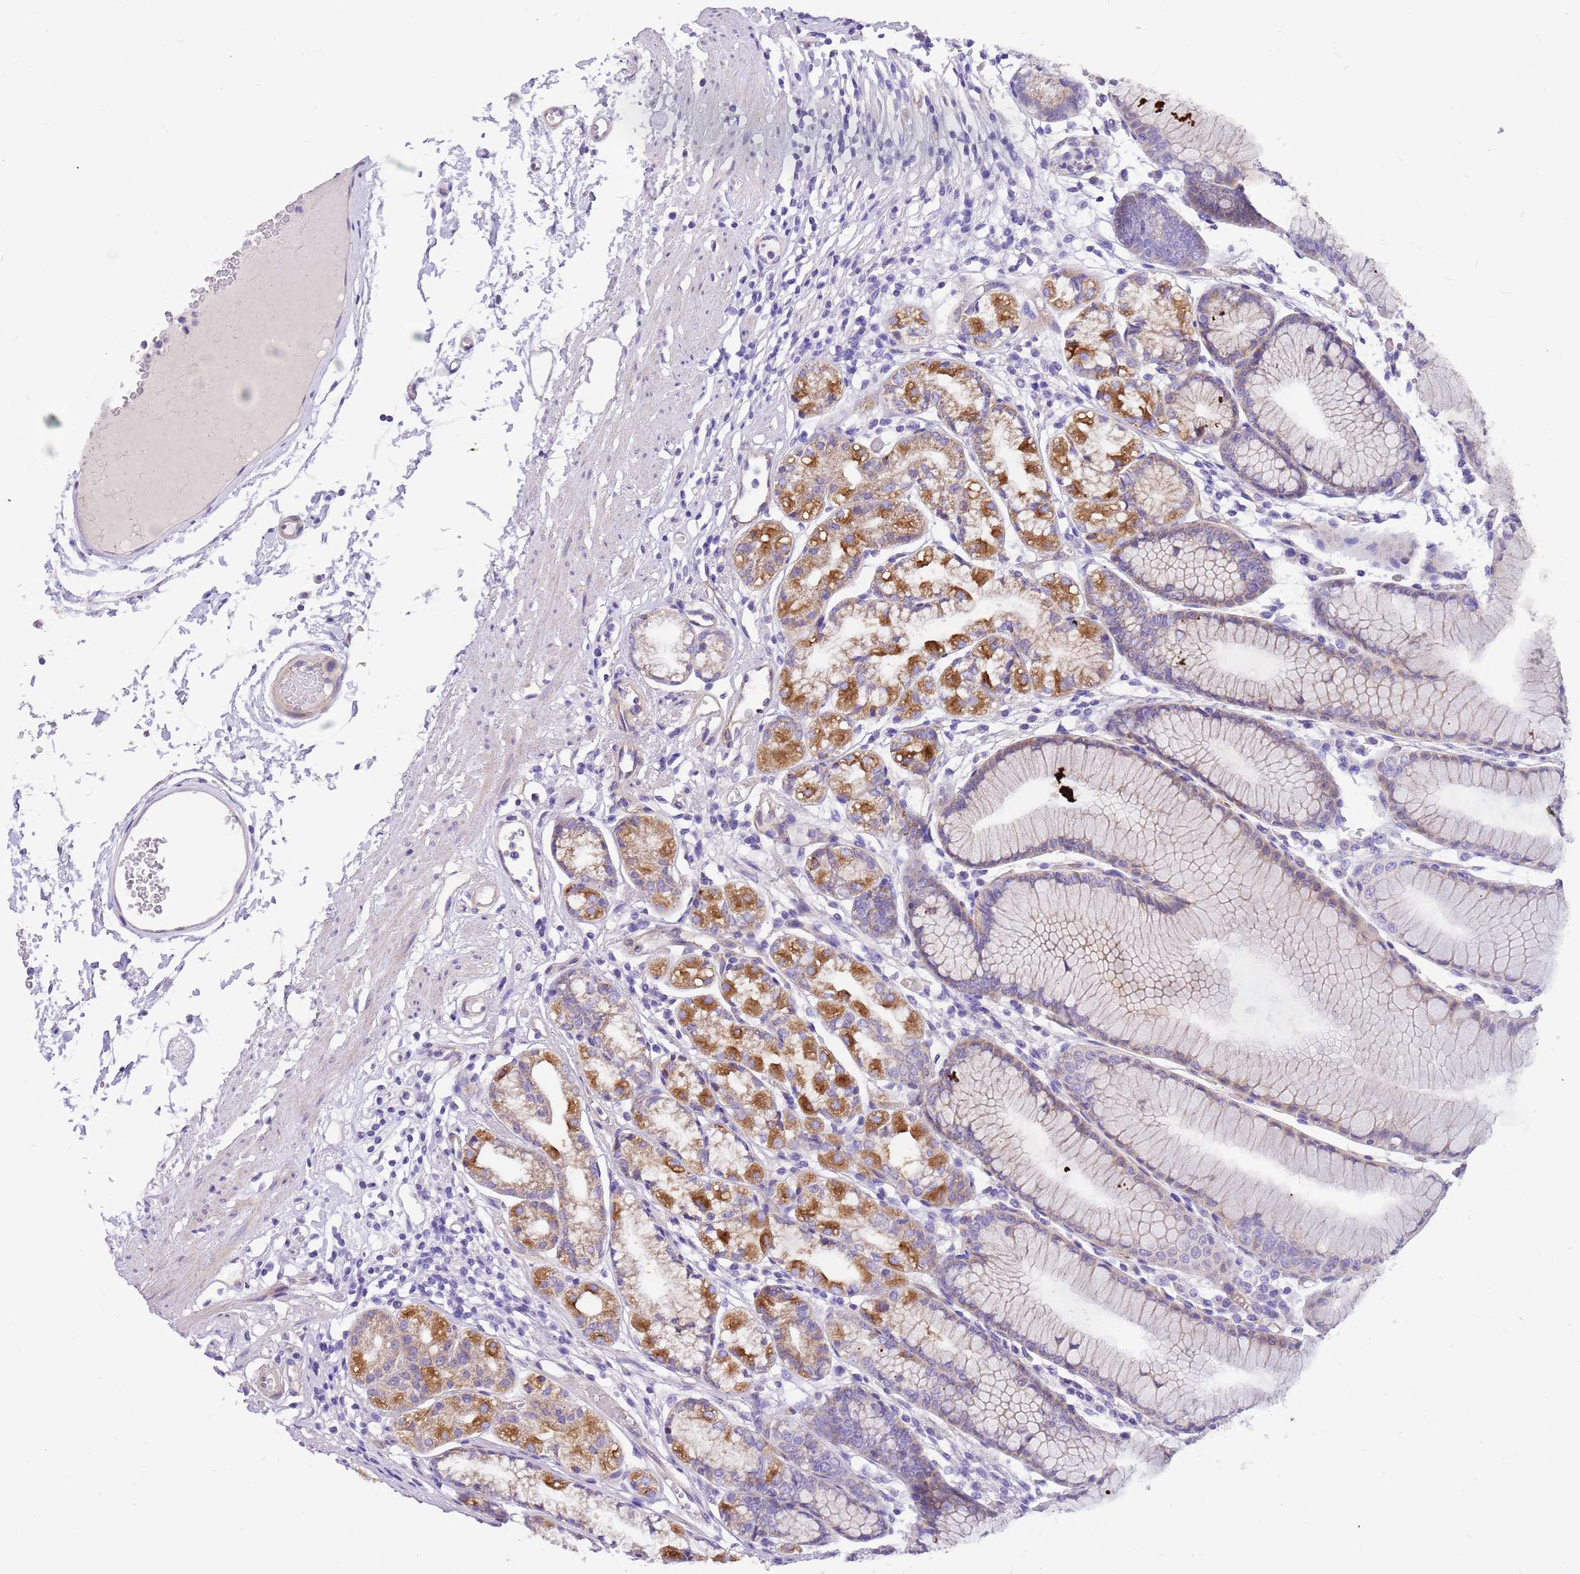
{"staining": {"intensity": "strong", "quantity": "<25%", "location": "cytoplasmic/membranous"}, "tissue": "stomach", "cell_type": "Glandular cells", "image_type": "normal", "snomed": [{"axis": "morphology", "description": "Normal tissue, NOS"}, {"axis": "topography", "description": "Stomach"}], "caption": "Stomach stained with DAB IHC demonstrates medium levels of strong cytoplasmic/membranous positivity in approximately <25% of glandular cells.", "gene": "SERINC3", "patient": {"sex": "female", "age": 57}}